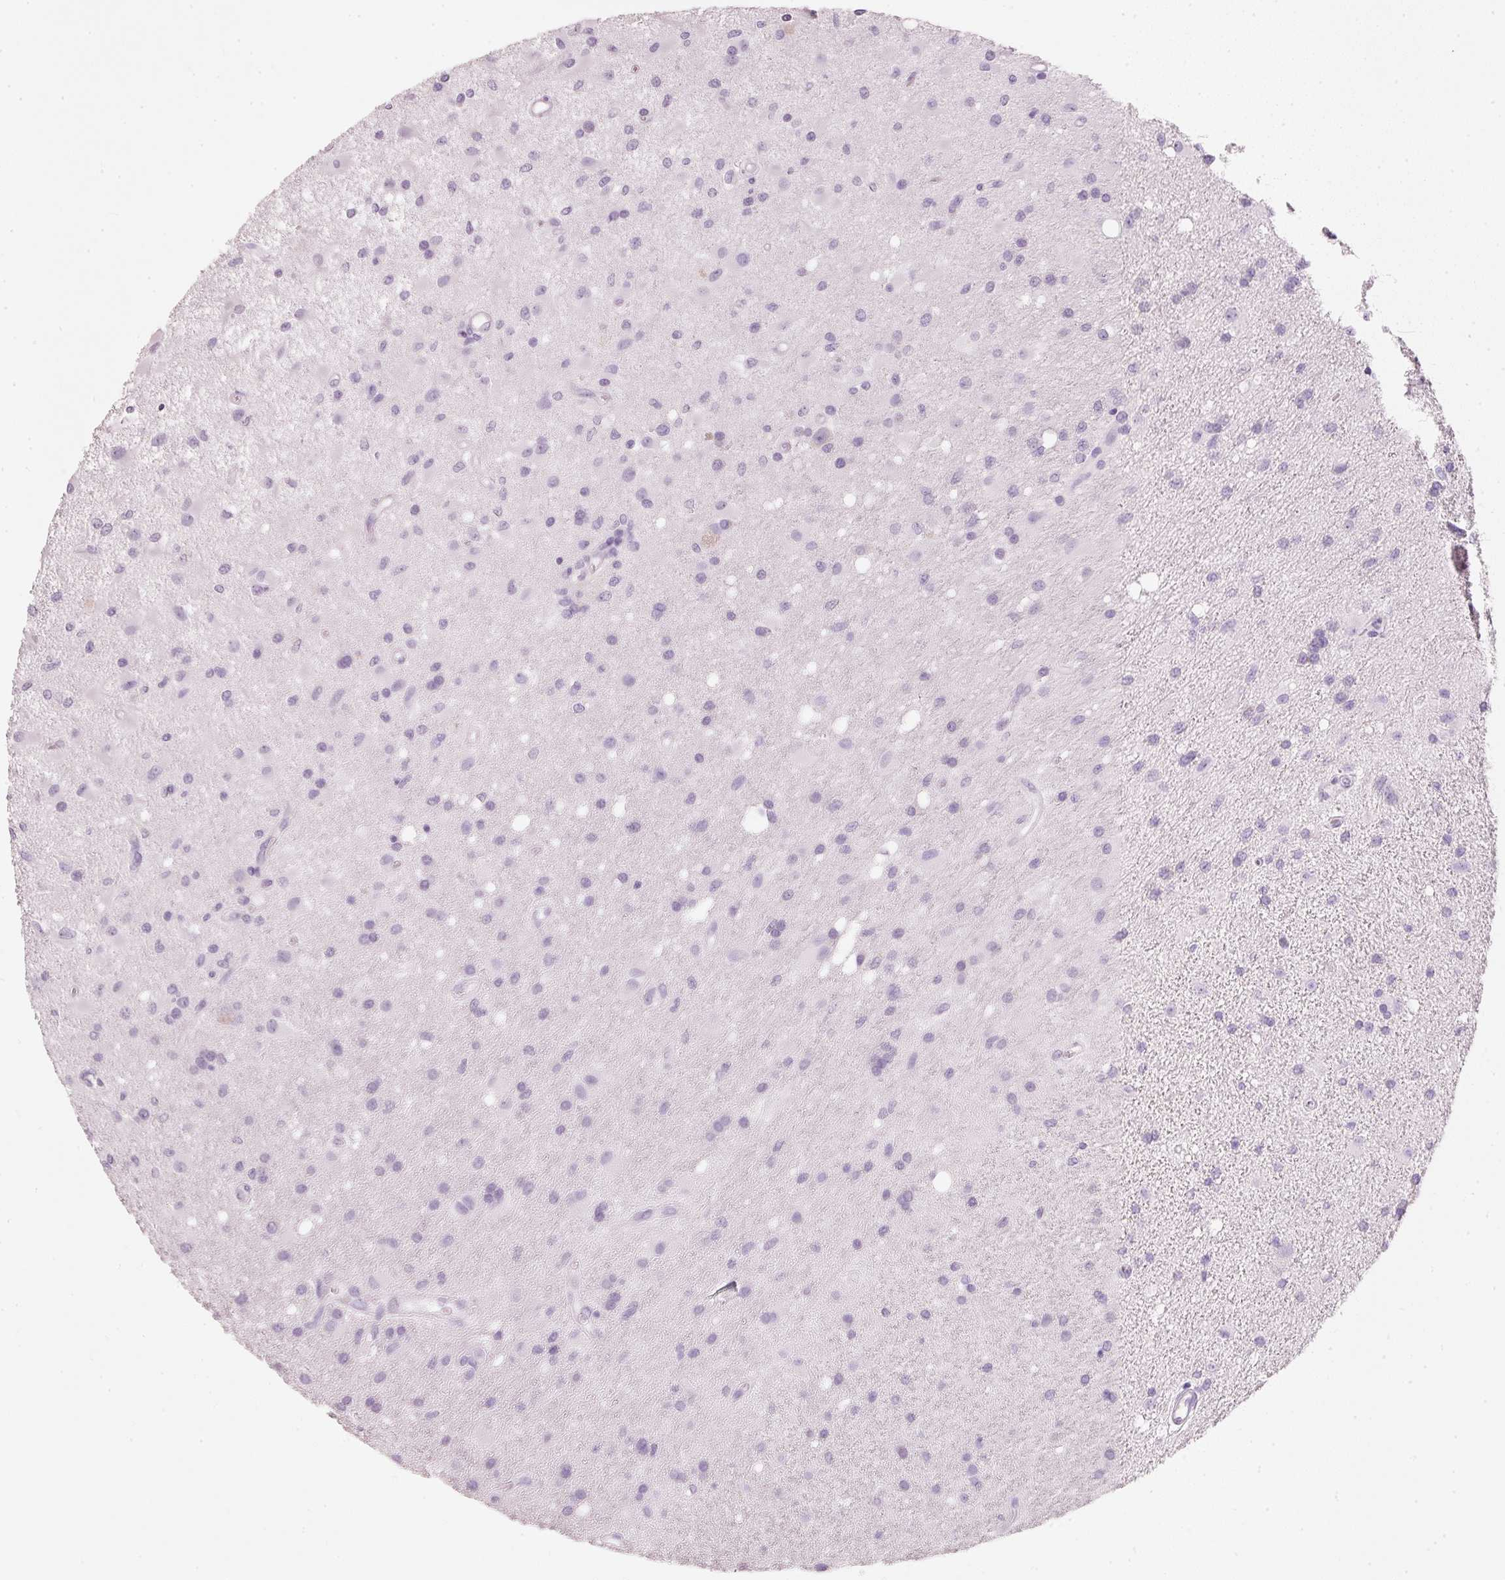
{"staining": {"intensity": "negative", "quantity": "none", "location": "none"}, "tissue": "glioma", "cell_type": "Tumor cells", "image_type": "cancer", "snomed": [{"axis": "morphology", "description": "Glioma, malignant, High grade"}, {"axis": "topography", "description": "Brain"}], "caption": "Malignant glioma (high-grade) stained for a protein using IHC demonstrates no positivity tumor cells.", "gene": "PDXDC1", "patient": {"sex": "male", "age": 67}}